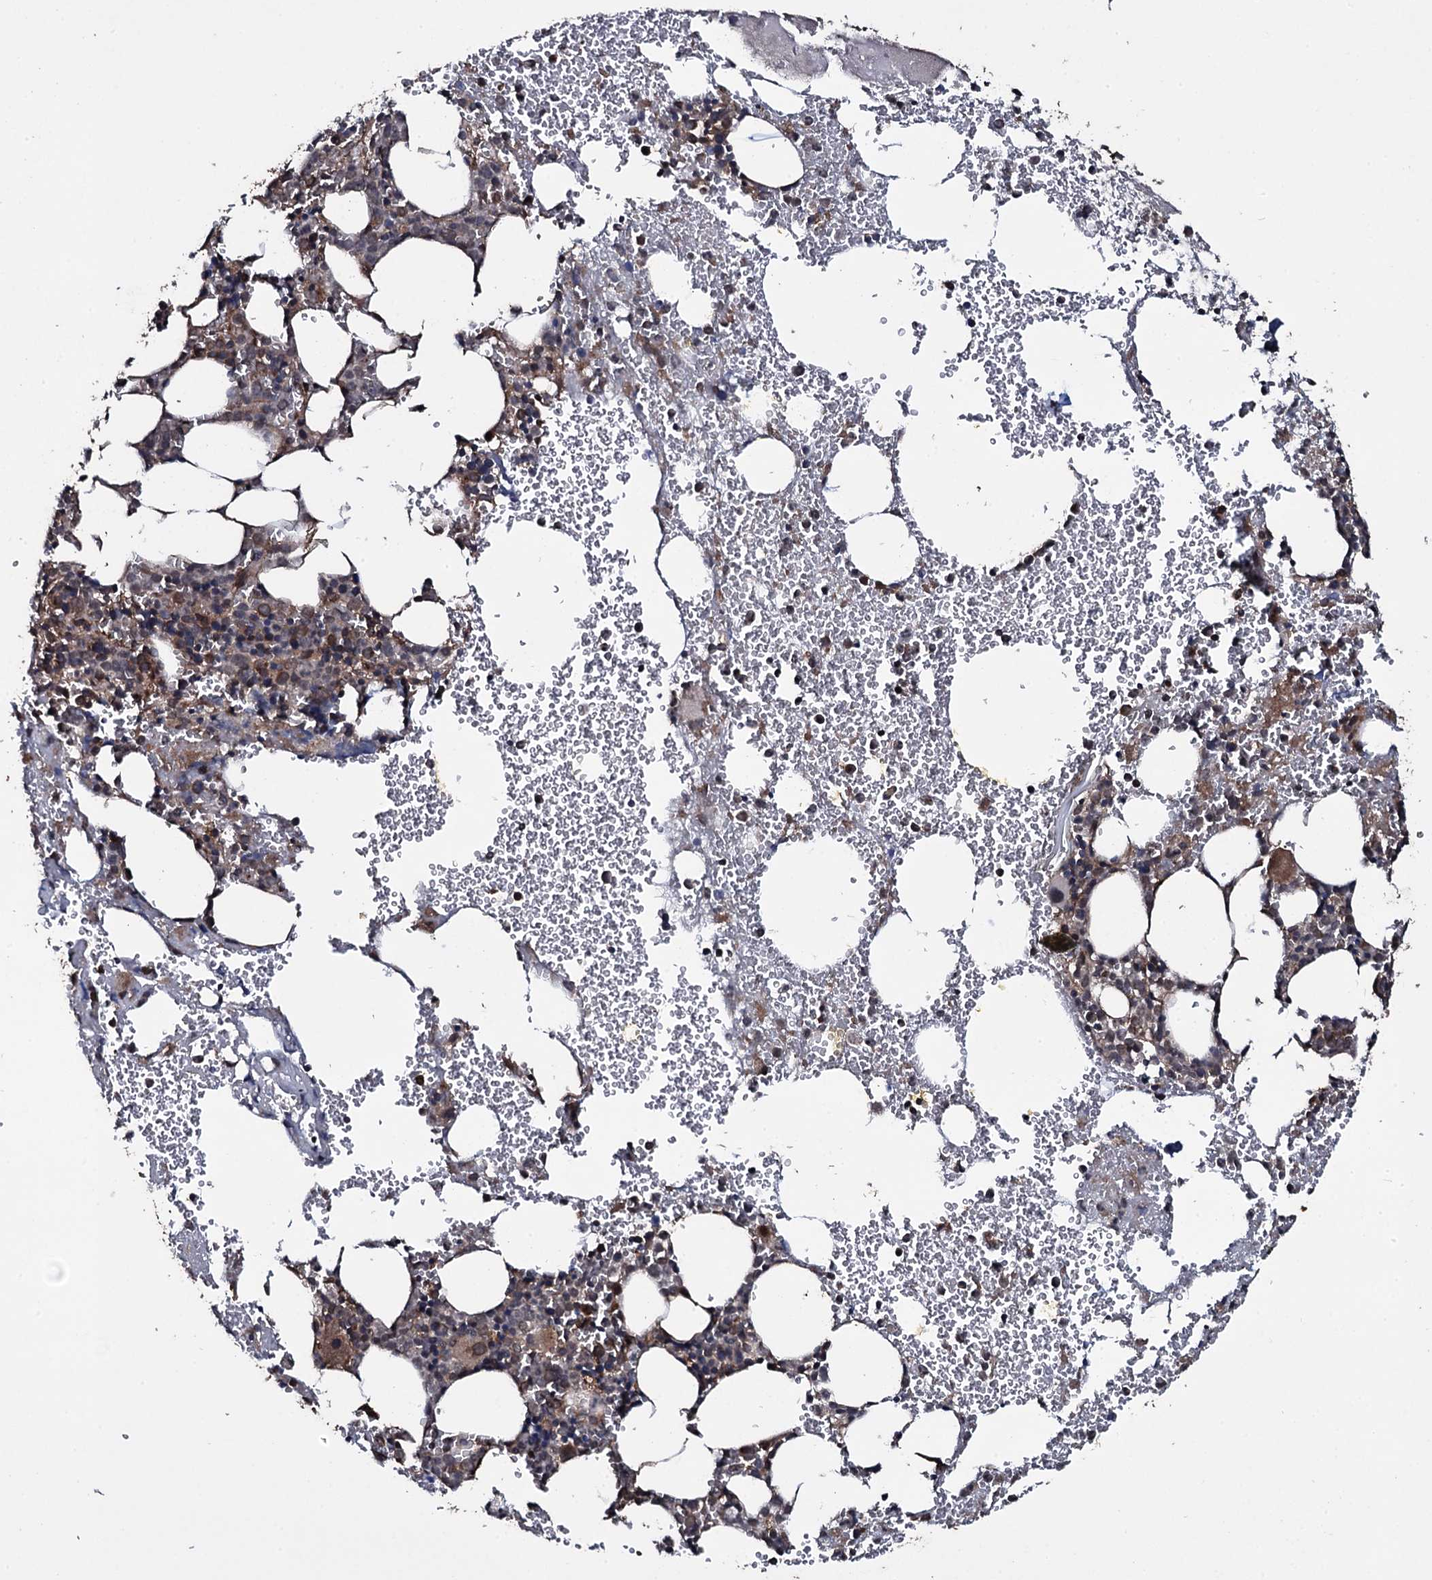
{"staining": {"intensity": "moderate", "quantity": "<25%", "location": "cytoplasmic/membranous"}, "tissue": "bone marrow", "cell_type": "Hematopoietic cells", "image_type": "normal", "snomed": [{"axis": "morphology", "description": "Normal tissue, NOS"}, {"axis": "topography", "description": "Bone marrow"}], "caption": "Moderate cytoplasmic/membranous protein expression is appreciated in approximately <25% of hematopoietic cells in bone marrow.", "gene": "MRPS31", "patient": {"sex": "male", "age": 61}}